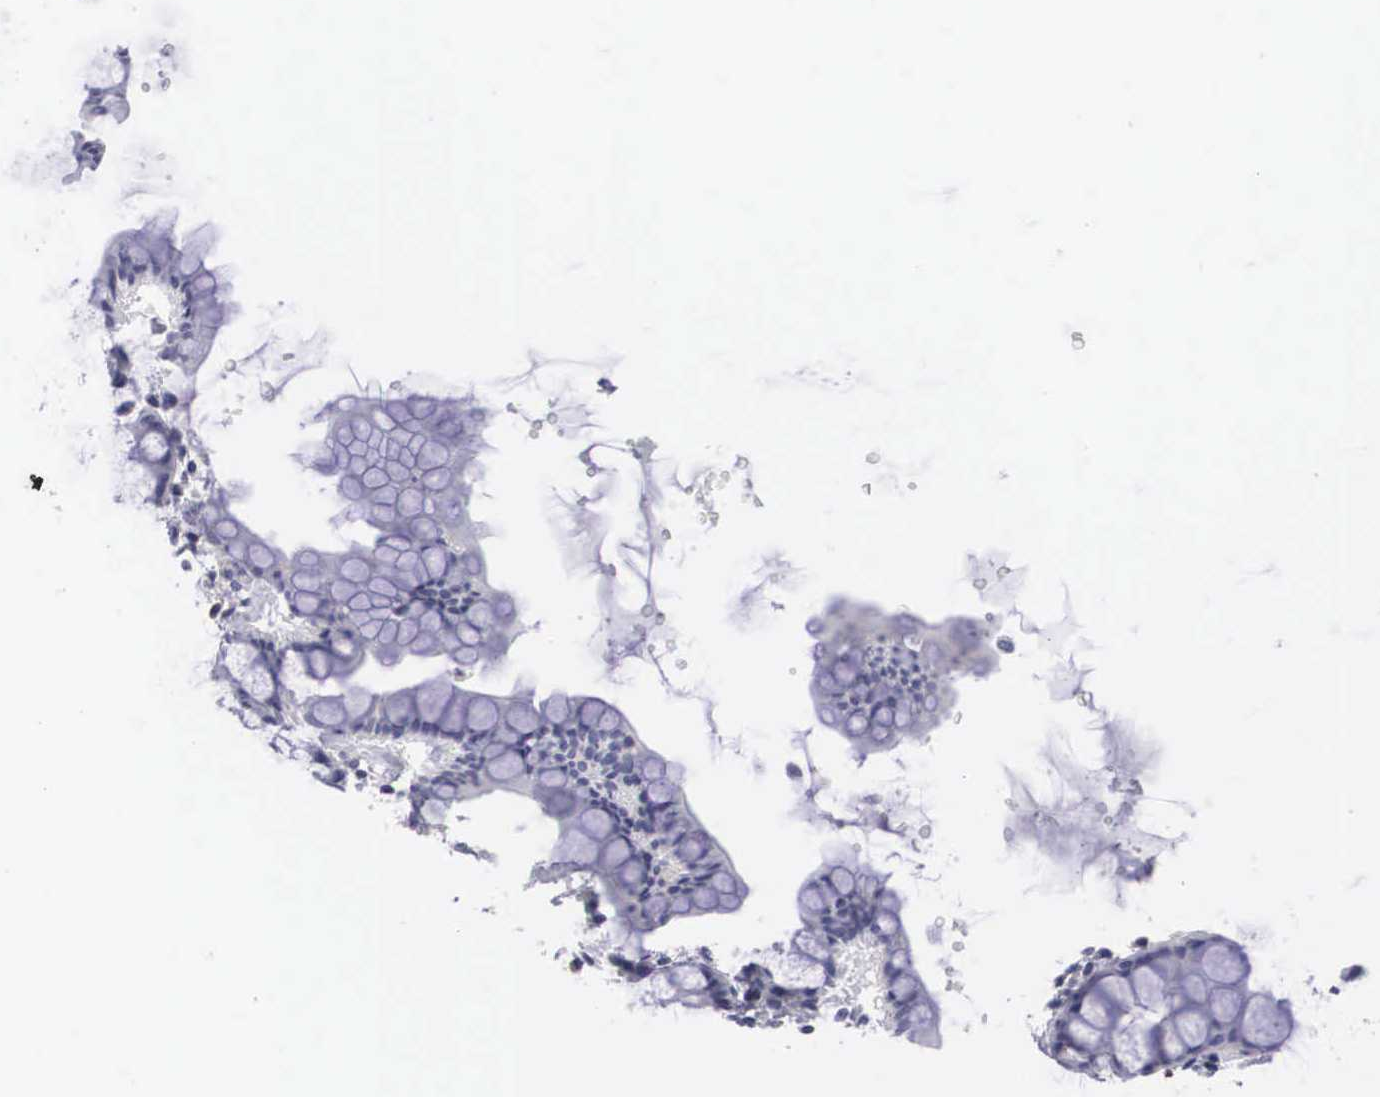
{"staining": {"intensity": "negative", "quantity": "none", "location": "none"}, "tissue": "rectum", "cell_type": "Glandular cells", "image_type": "normal", "snomed": [{"axis": "morphology", "description": "Normal tissue, NOS"}, {"axis": "topography", "description": "Rectum"}], "caption": "Micrograph shows no protein expression in glandular cells of unremarkable rectum. (Stains: DAB IHC with hematoxylin counter stain, Microscopy: brightfield microscopy at high magnification).", "gene": "ARMCX3", "patient": {"sex": "male", "age": 86}}